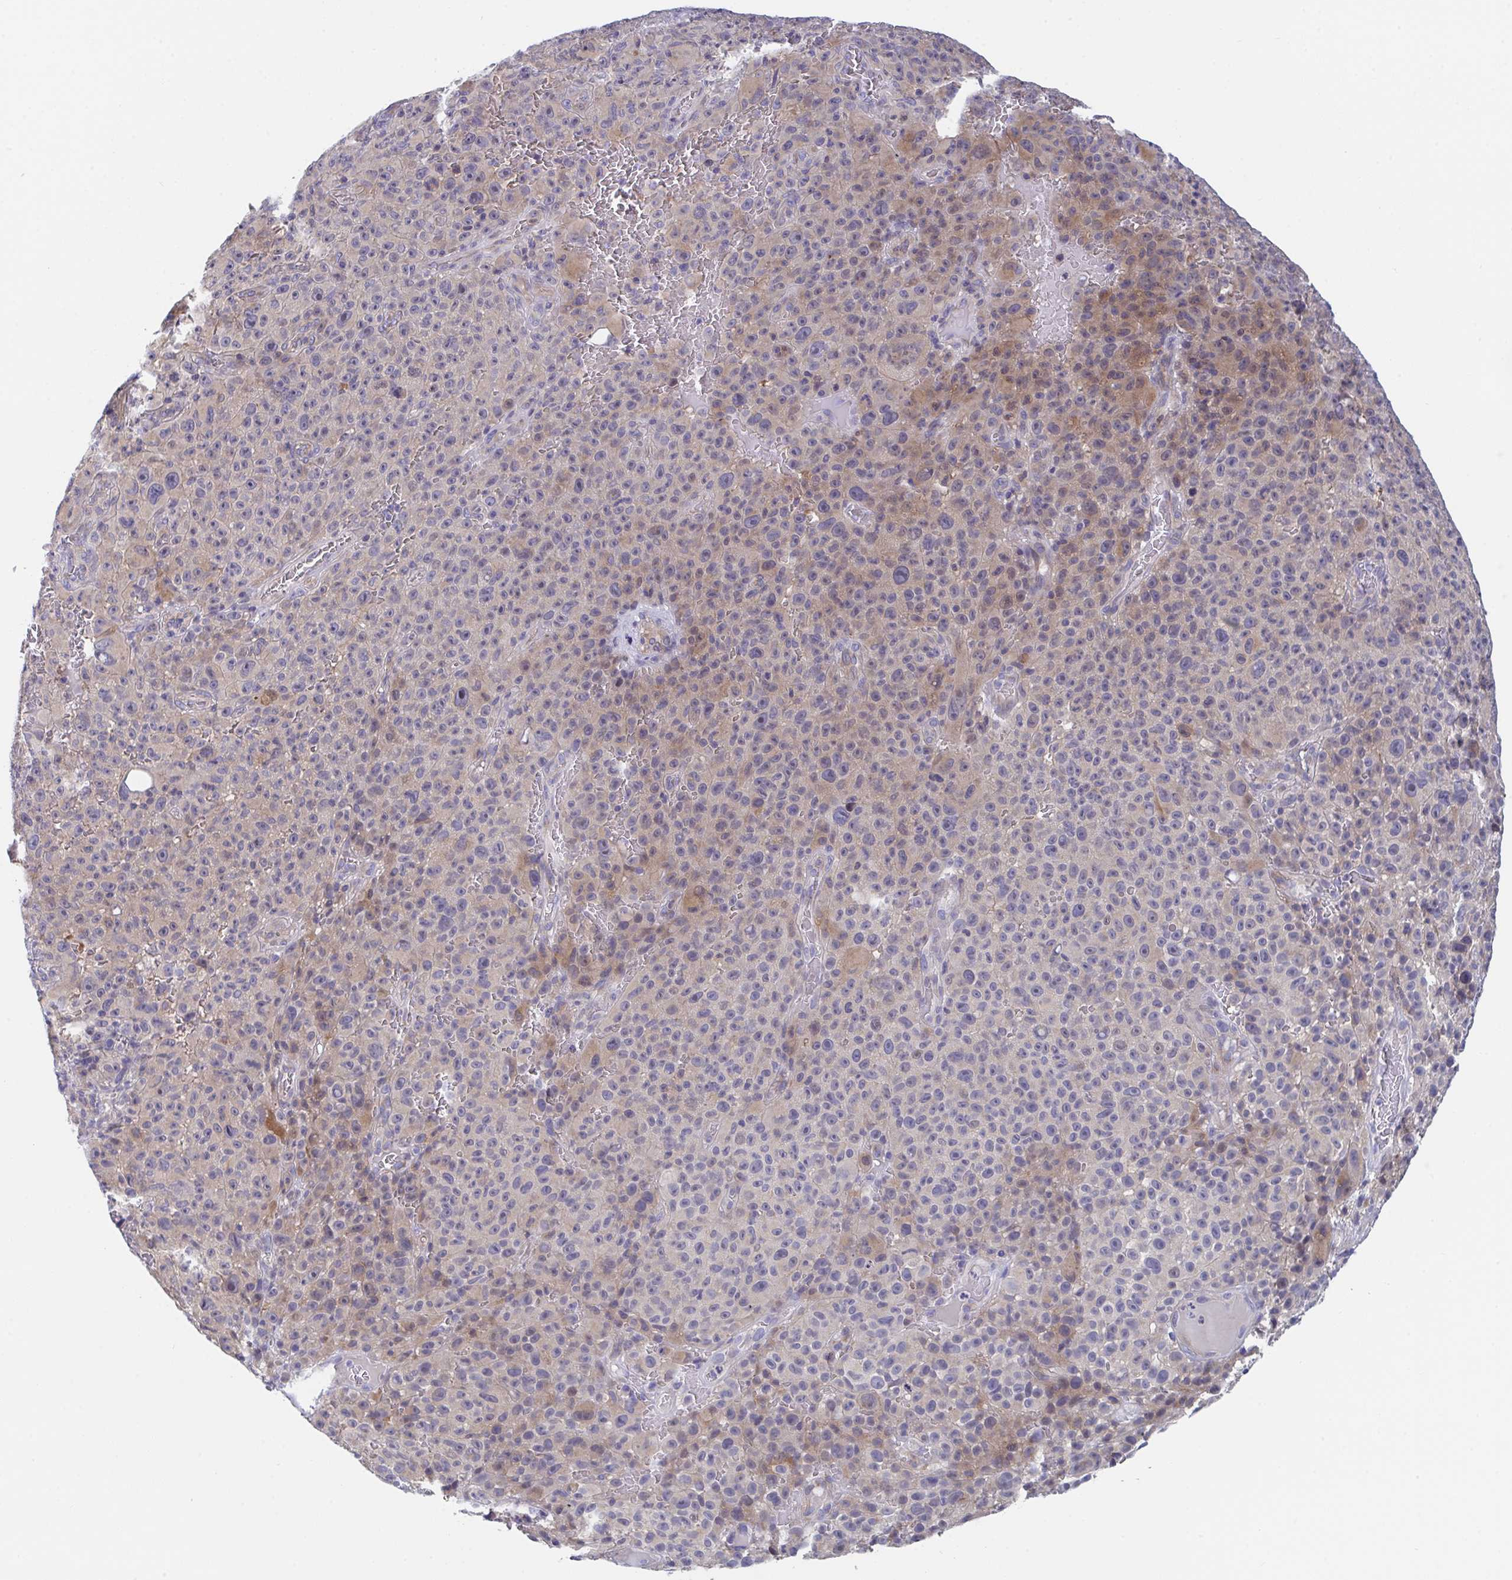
{"staining": {"intensity": "moderate", "quantity": "<25%", "location": "cytoplasmic/membranous"}, "tissue": "melanoma", "cell_type": "Tumor cells", "image_type": "cancer", "snomed": [{"axis": "morphology", "description": "Malignant melanoma, NOS"}, {"axis": "topography", "description": "Skin"}], "caption": "Human malignant melanoma stained with a brown dye reveals moderate cytoplasmic/membranous positive positivity in about <25% of tumor cells.", "gene": "P2RX3", "patient": {"sex": "female", "age": 82}}